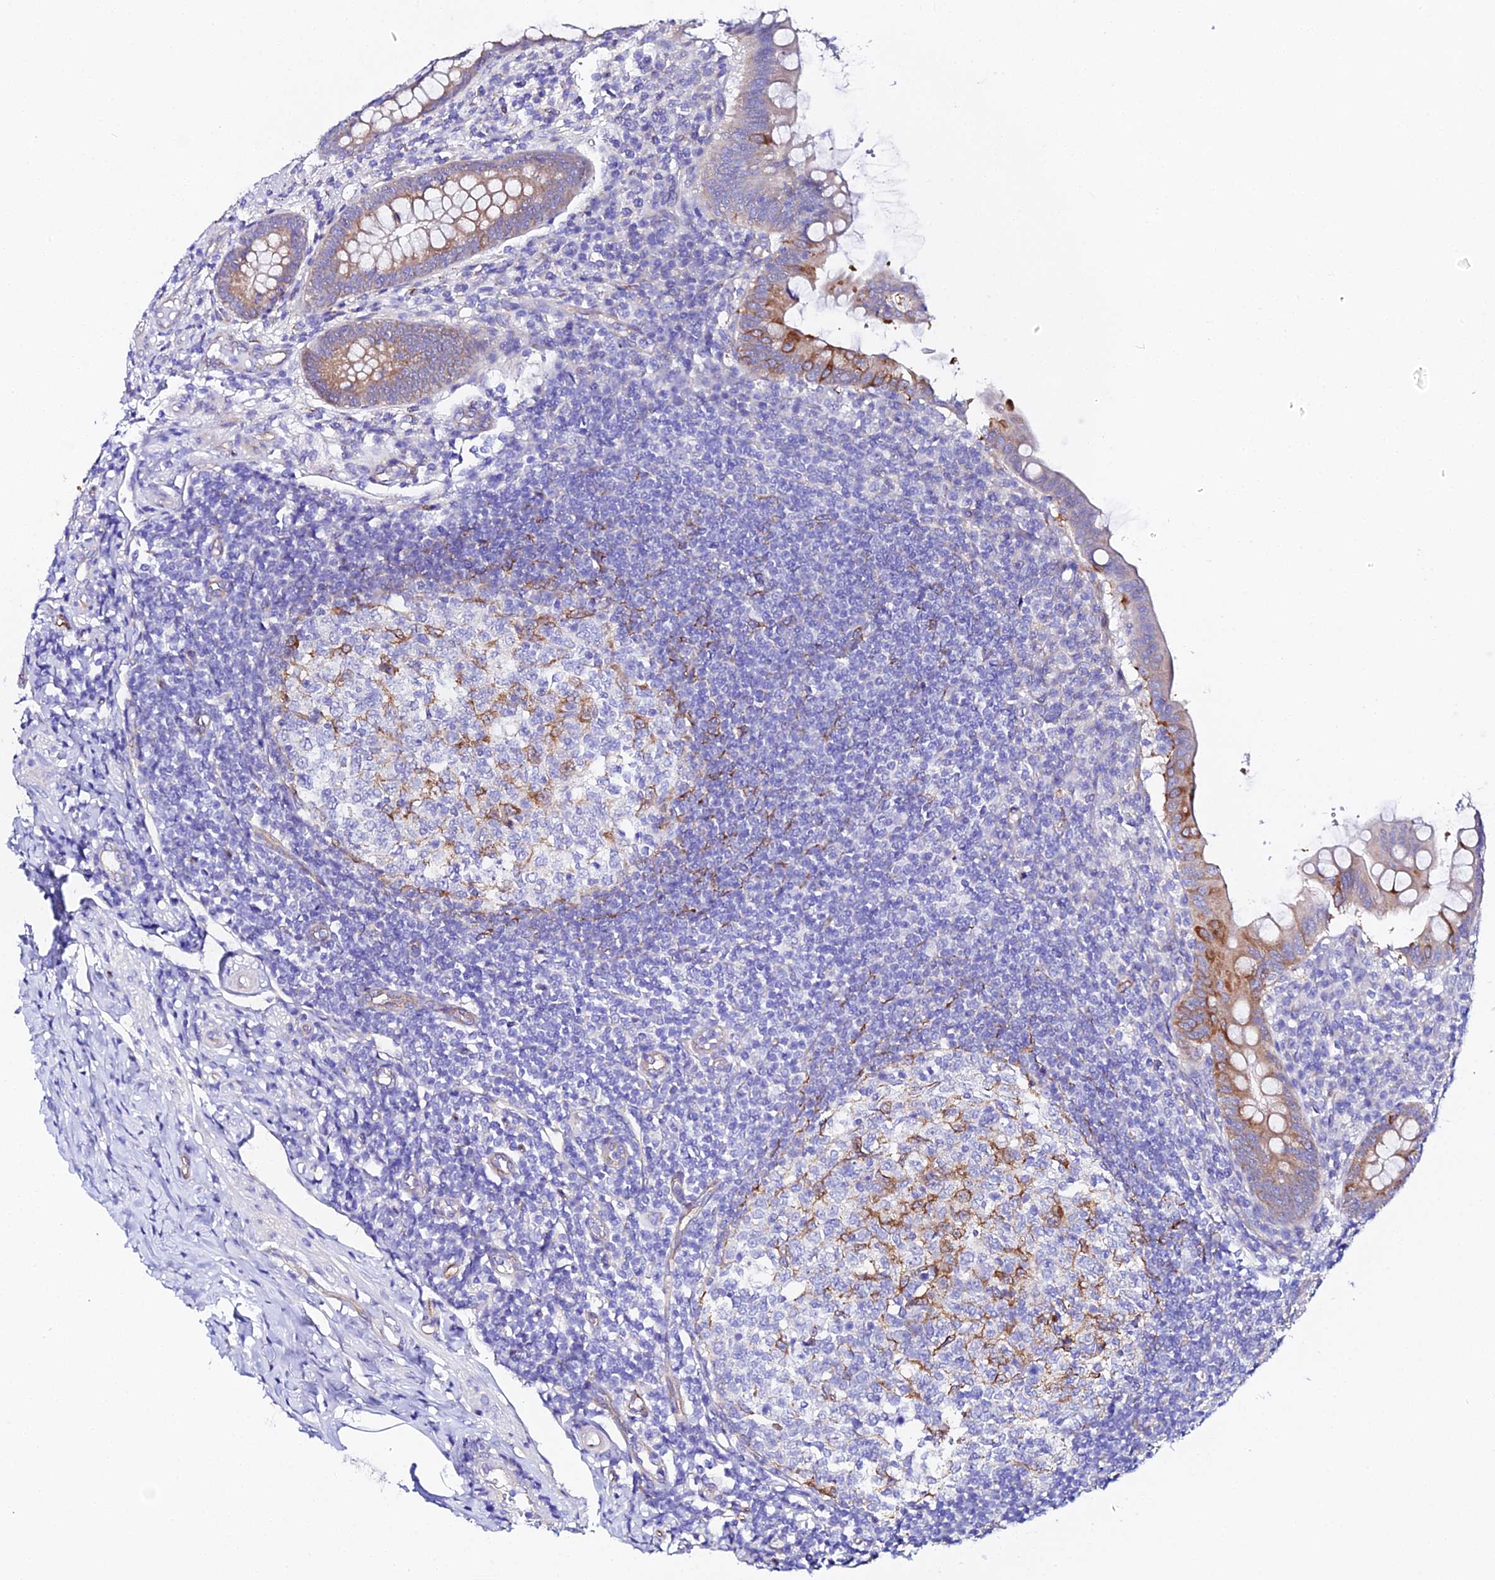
{"staining": {"intensity": "moderate", "quantity": "25%-75%", "location": "cytoplasmic/membranous"}, "tissue": "appendix", "cell_type": "Glandular cells", "image_type": "normal", "snomed": [{"axis": "morphology", "description": "Normal tissue, NOS"}, {"axis": "topography", "description": "Appendix"}], "caption": "A high-resolution photomicrograph shows IHC staining of unremarkable appendix, which displays moderate cytoplasmic/membranous positivity in about 25%-75% of glandular cells. (DAB IHC with brightfield microscopy, high magnification).", "gene": "CFAP45", "patient": {"sex": "female", "age": 33}}